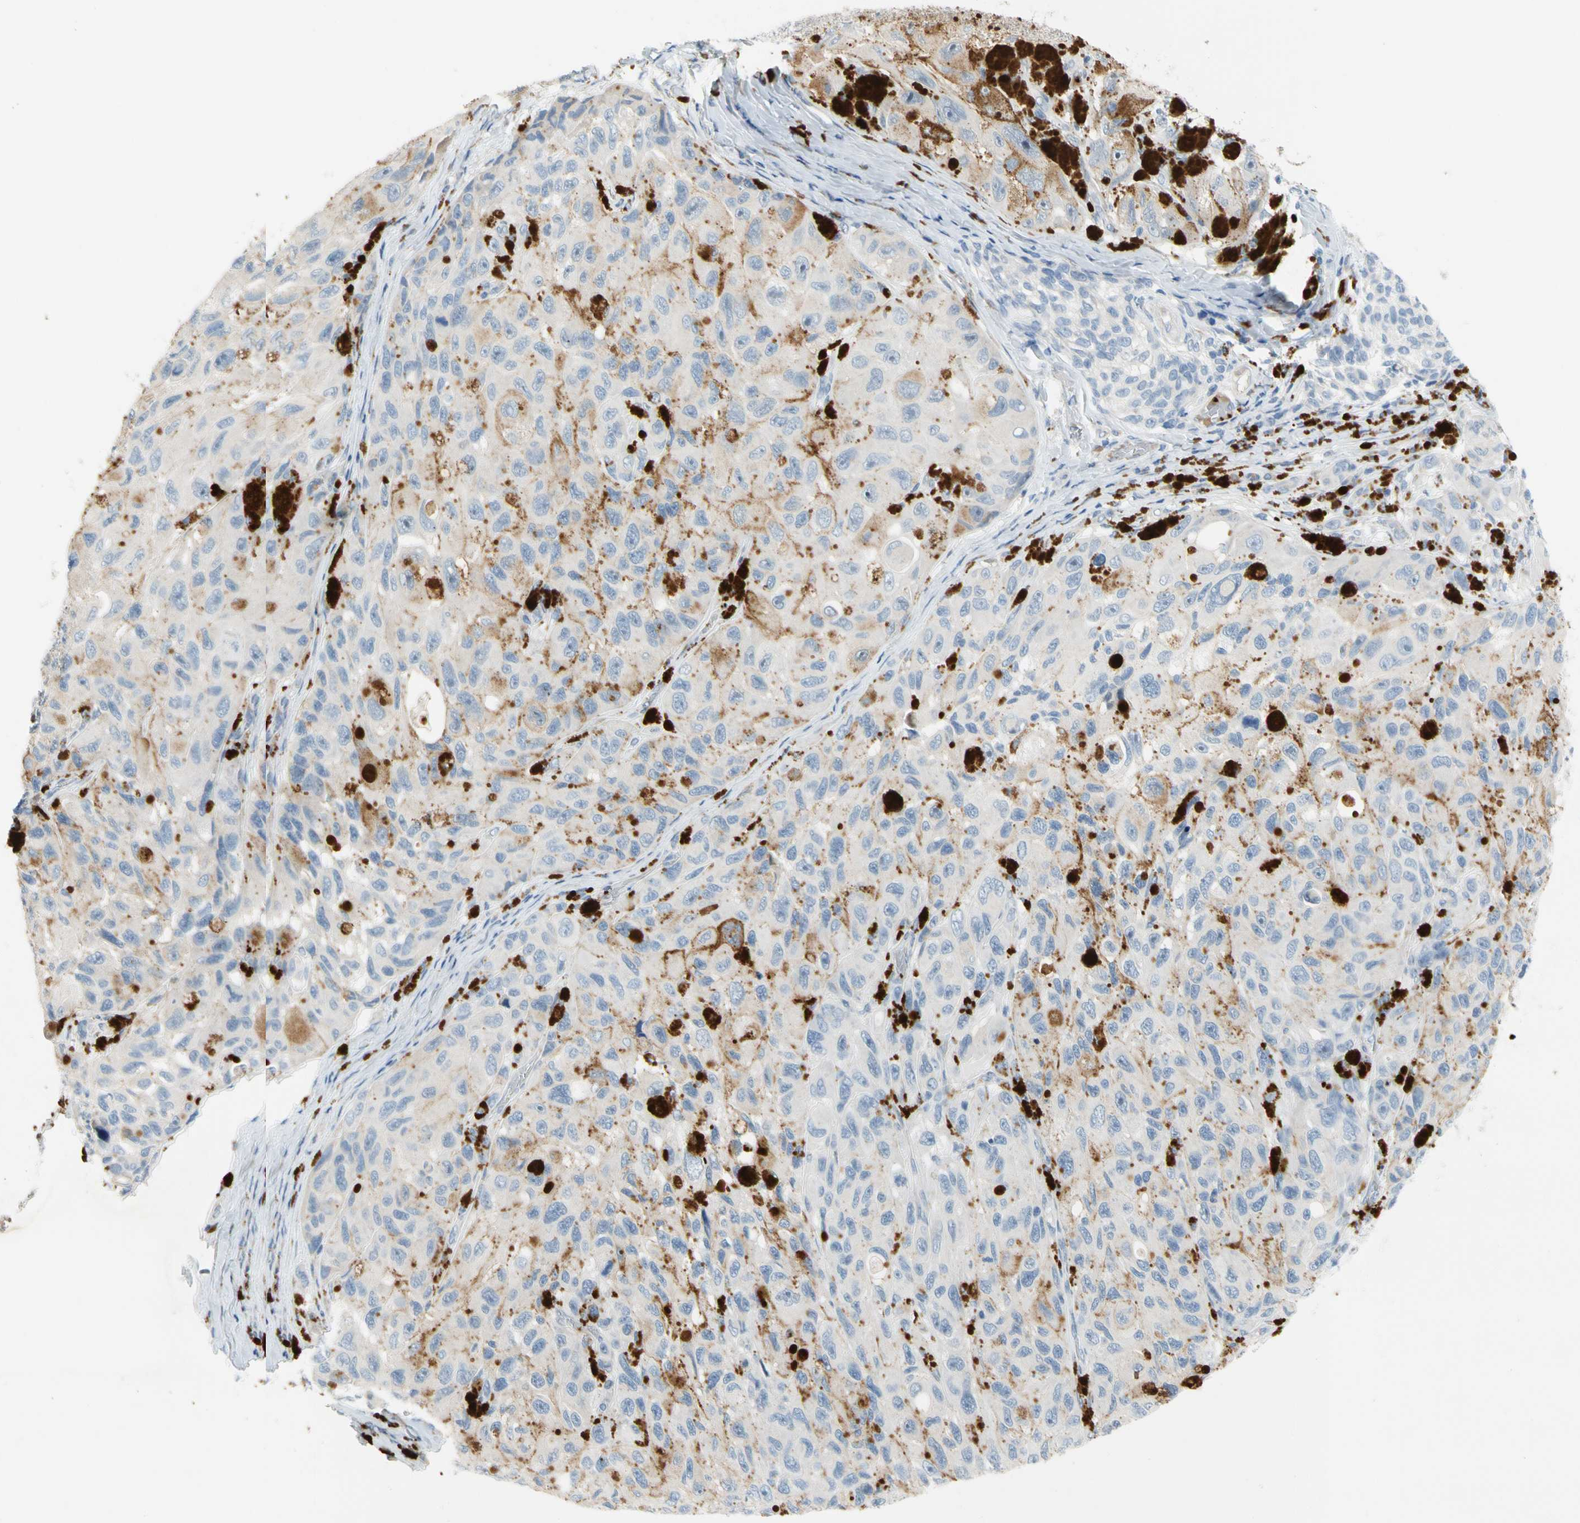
{"staining": {"intensity": "negative", "quantity": "none", "location": "none"}, "tissue": "melanoma", "cell_type": "Tumor cells", "image_type": "cancer", "snomed": [{"axis": "morphology", "description": "Malignant melanoma, NOS"}, {"axis": "topography", "description": "Skin"}], "caption": "DAB (3,3'-diaminobenzidine) immunohistochemical staining of human melanoma exhibits no significant staining in tumor cells. The staining is performed using DAB (3,3'-diaminobenzidine) brown chromogen with nuclei counter-stained in using hematoxylin.", "gene": "PPBP", "patient": {"sex": "female", "age": 73}}